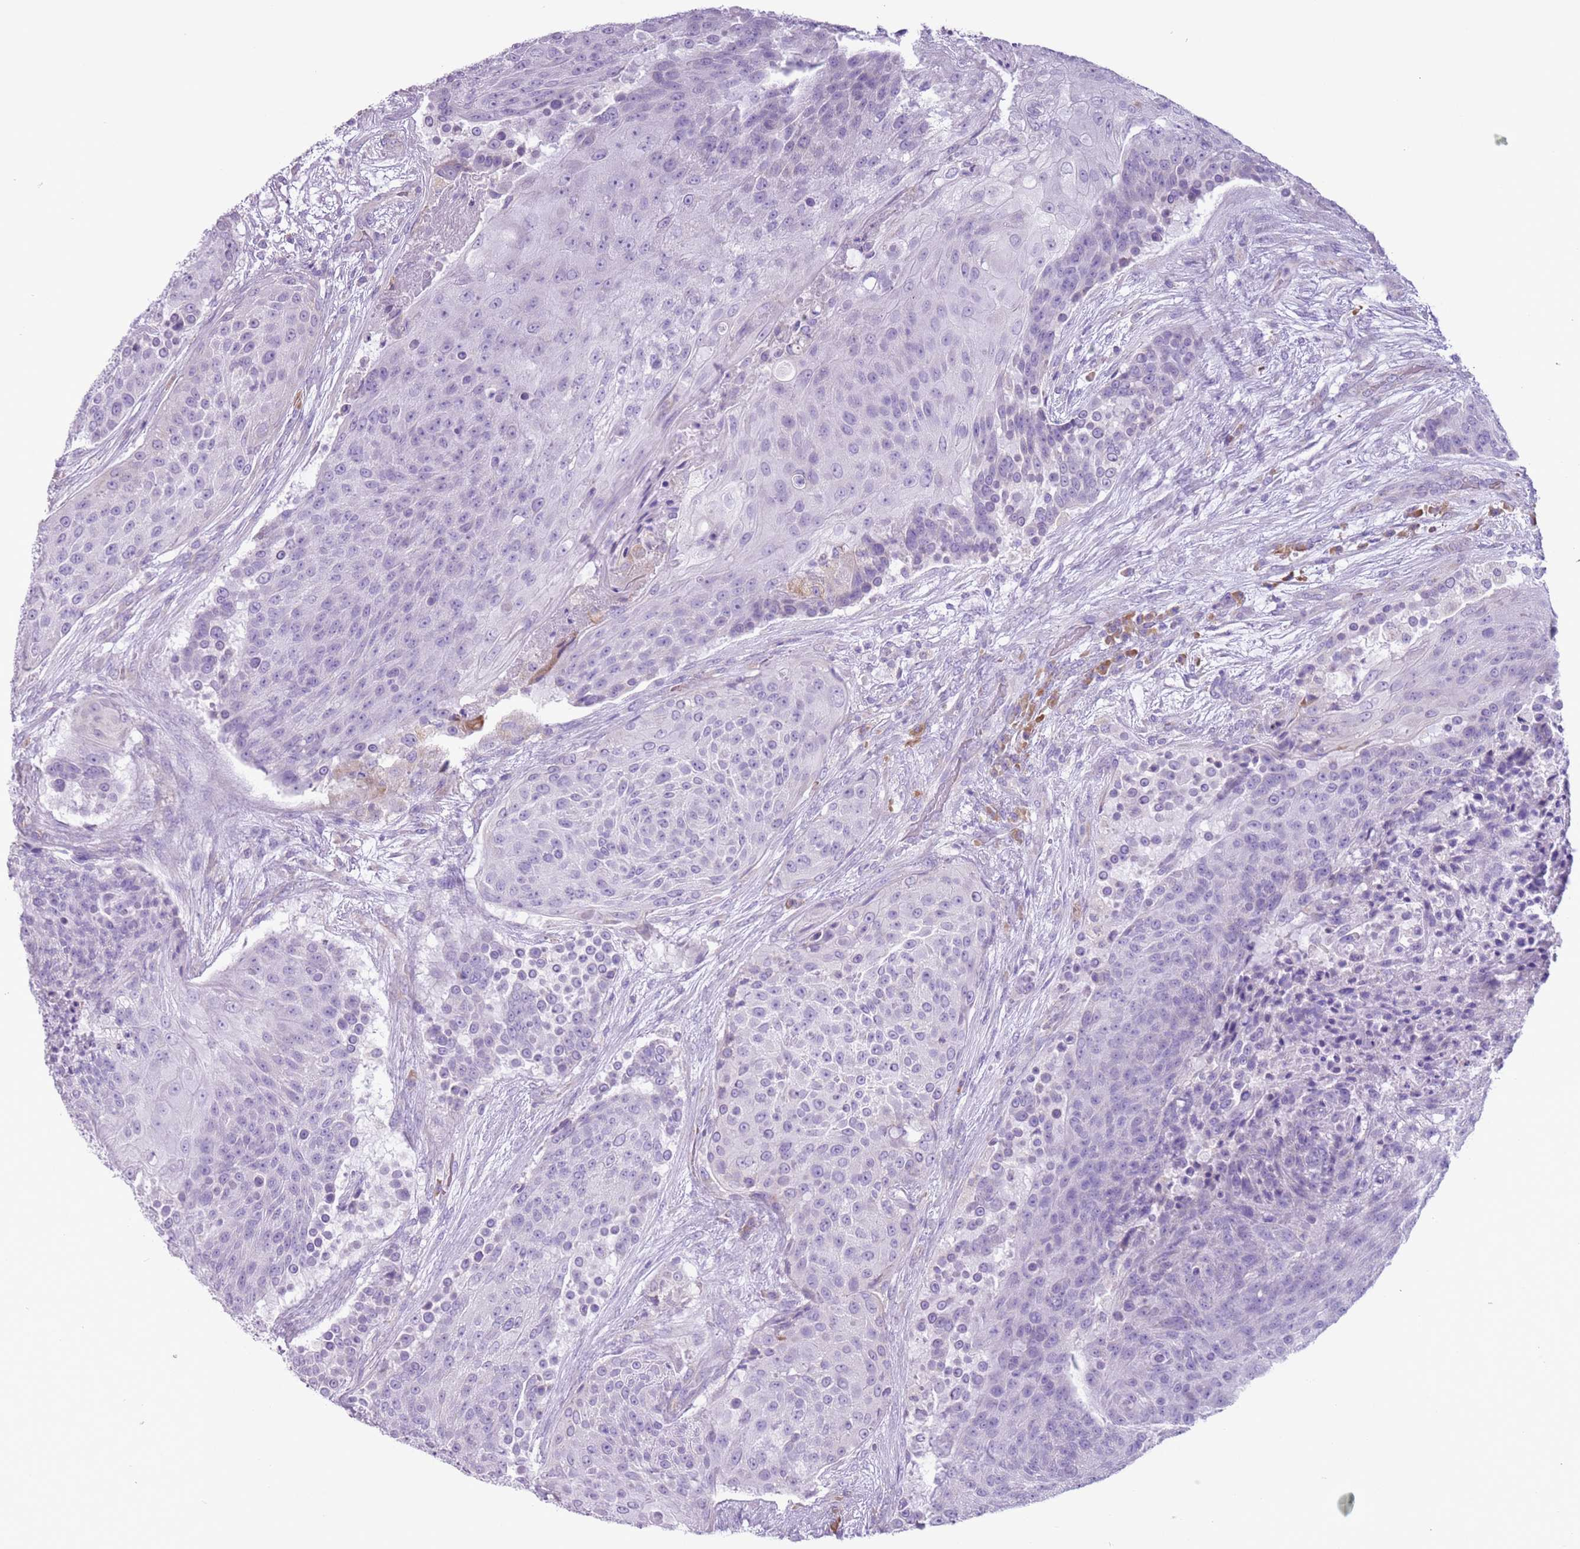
{"staining": {"intensity": "negative", "quantity": "none", "location": "none"}, "tissue": "urothelial cancer", "cell_type": "Tumor cells", "image_type": "cancer", "snomed": [{"axis": "morphology", "description": "Urothelial carcinoma, High grade"}, {"axis": "topography", "description": "Urinary bladder"}], "caption": "A histopathology image of urothelial cancer stained for a protein shows no brown staining in tumor cells.", "gene": "HYOU1", "patient": {"sex": "female", "age": 63}}